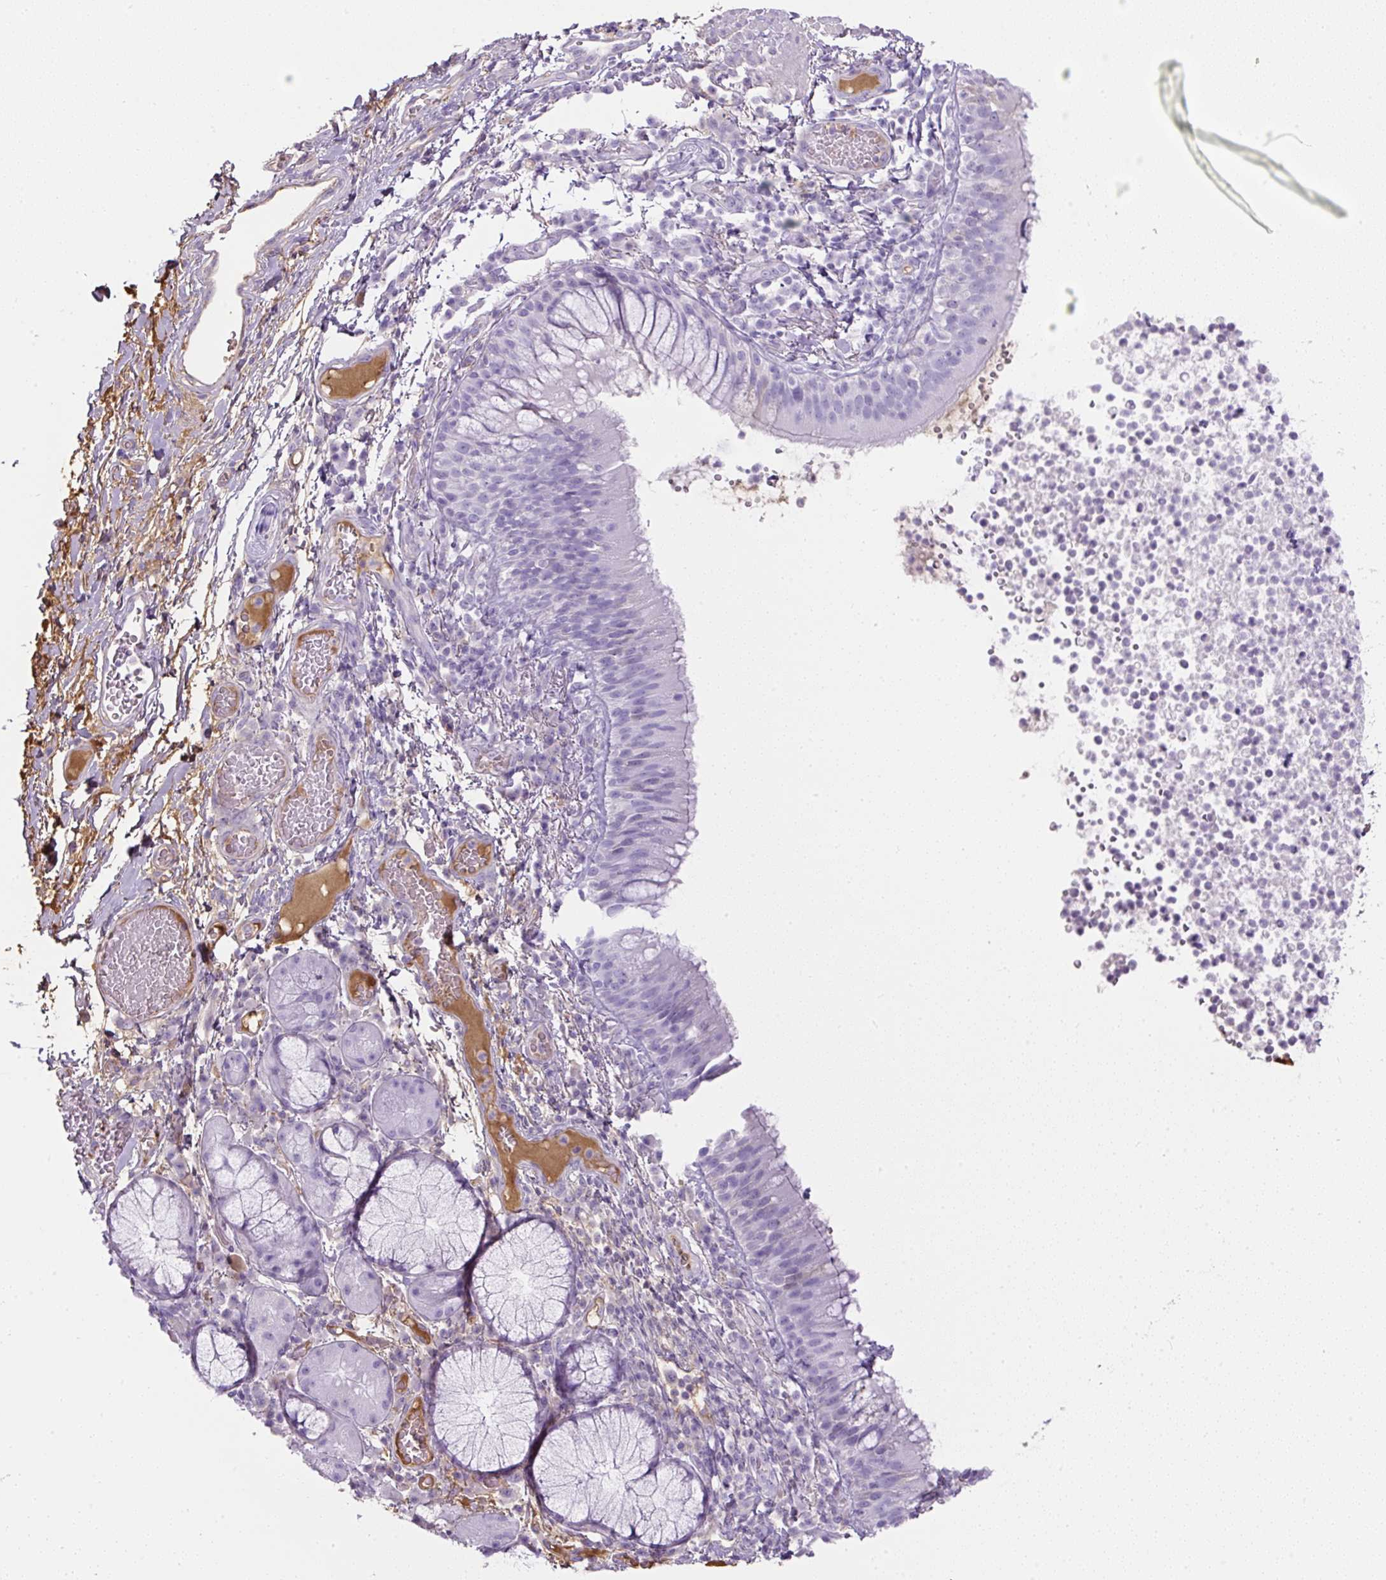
{"staining": {"intensity": "moderate", "quantity": "<25%", "location": "cytoplasmic/membranous"}, "tissue": "bronchus", "cell_type": "Respiratory epithelial cells", "image_type": "normal", "snomed": [{"axis": "morphology", "description": "Normal tissue, NOS"}, {"axis": "topography", "description": "Cartilage tissue"}, {"axis": "topography", "description": "Bronchus"}], "caption": "Bronchus was stained to show a protein in brown. There is low levels of moderate cytoplasmic/membranous staining in about <25% of respiratory epithelial cells. (IHC, brightfield microscopy, high magnification).", "gene": "APOA1", "patient": {"sex": "male", "age": 56}}